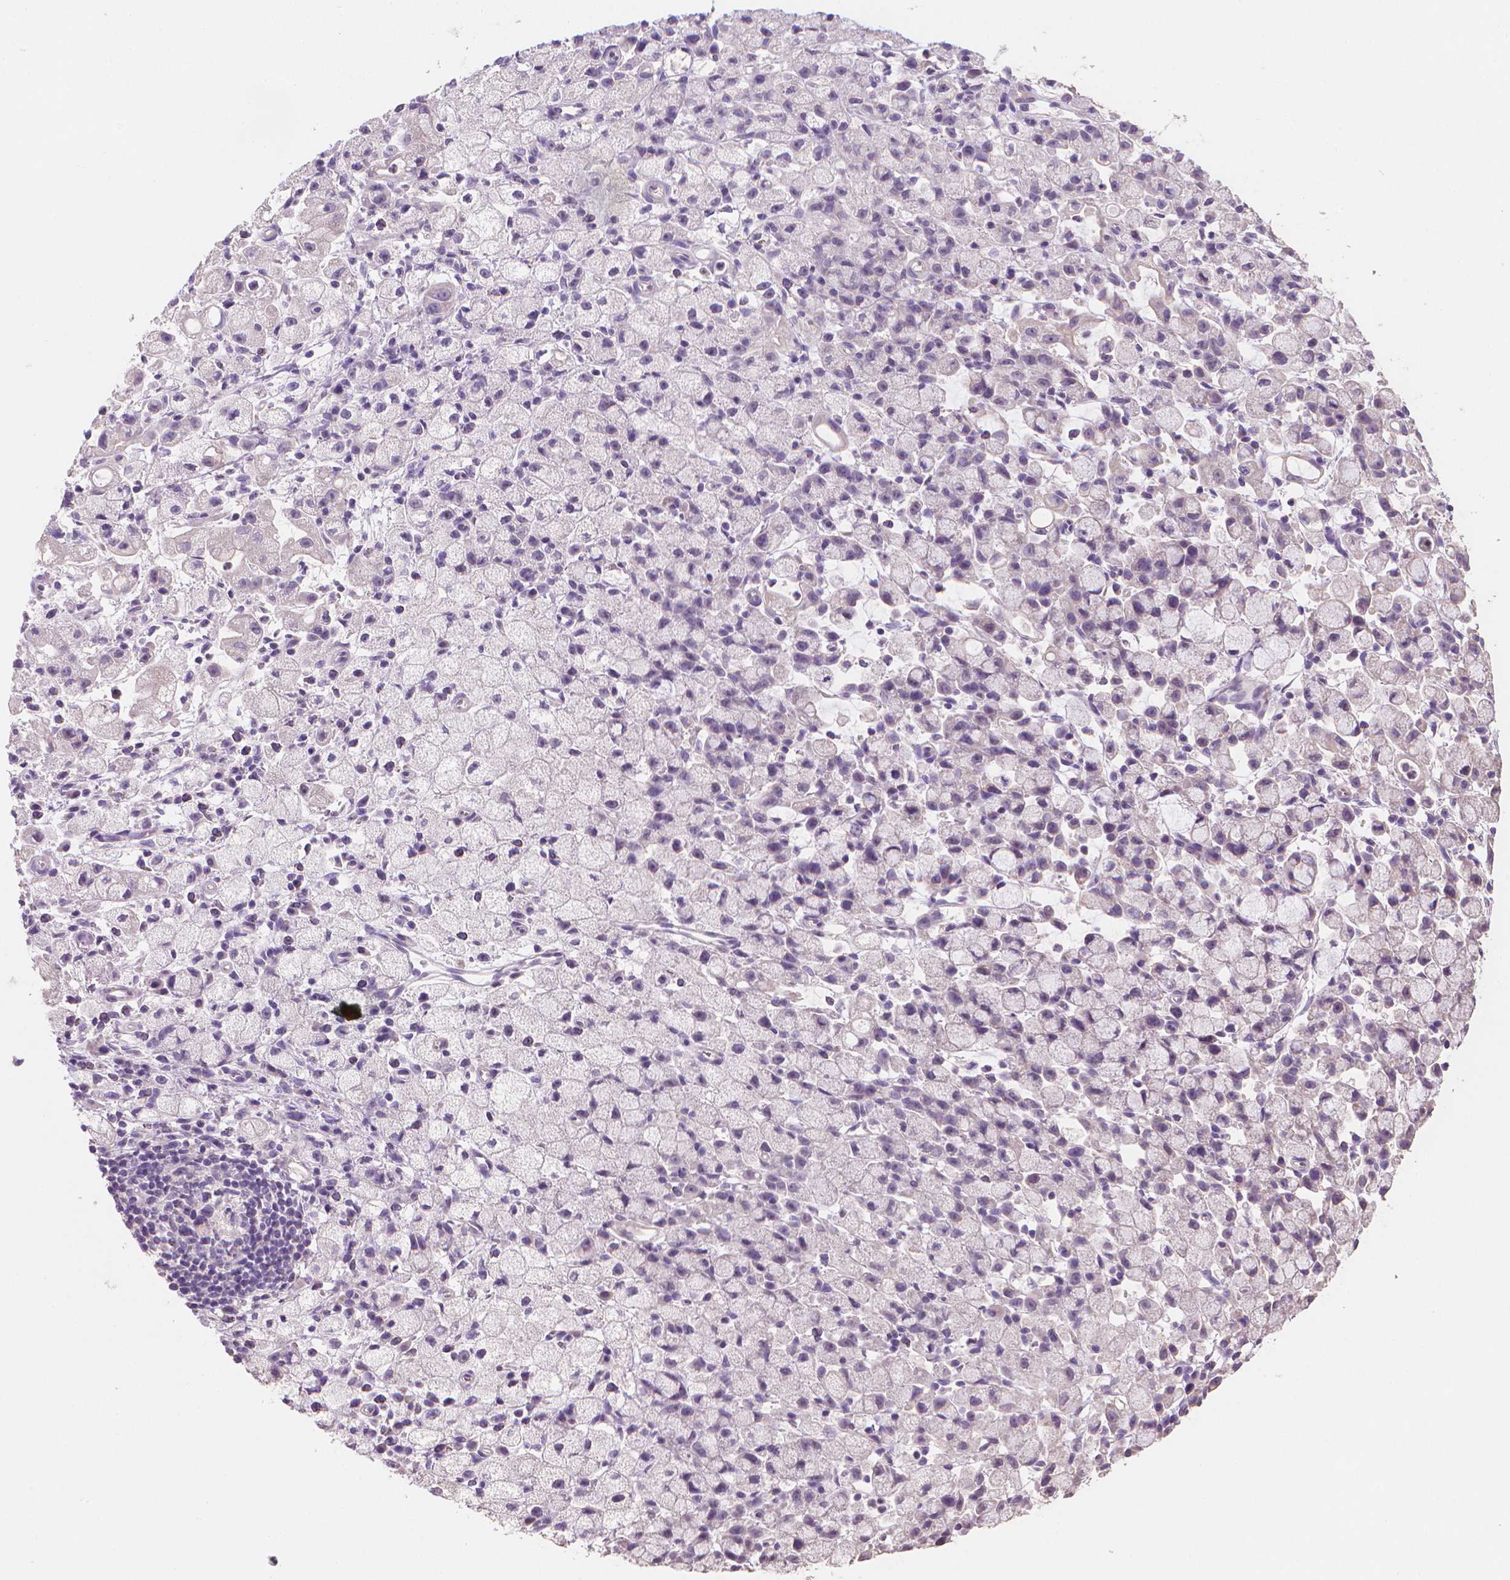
{"staining": {"intensity": "negative", "quantity": "none", "location": "none"}, "tissue": "stomach cancer", "cell_type": "Tumor cells", "image_type": "cancer", "snomed": [{"axis": "morphology", "description": "Adenocarcinoma, NOS"}, {"axis": "topography", "description": "Stomach"}], "caption": "High magnification brightfield microscopy of adenocarcinoma (stomach) stained with DAB (3,3'-diaminobenzidine) (brown) and counterstained with hematoxylin (blue): tumor cells show no significant positivity. (Brightfield microscopy of DAB (3,3'-diaminobenzidine) immunohistochemistry (IHC) at high magnification).", "gene": "CATIP", "patient": {"sex": "male", "age": 58}}